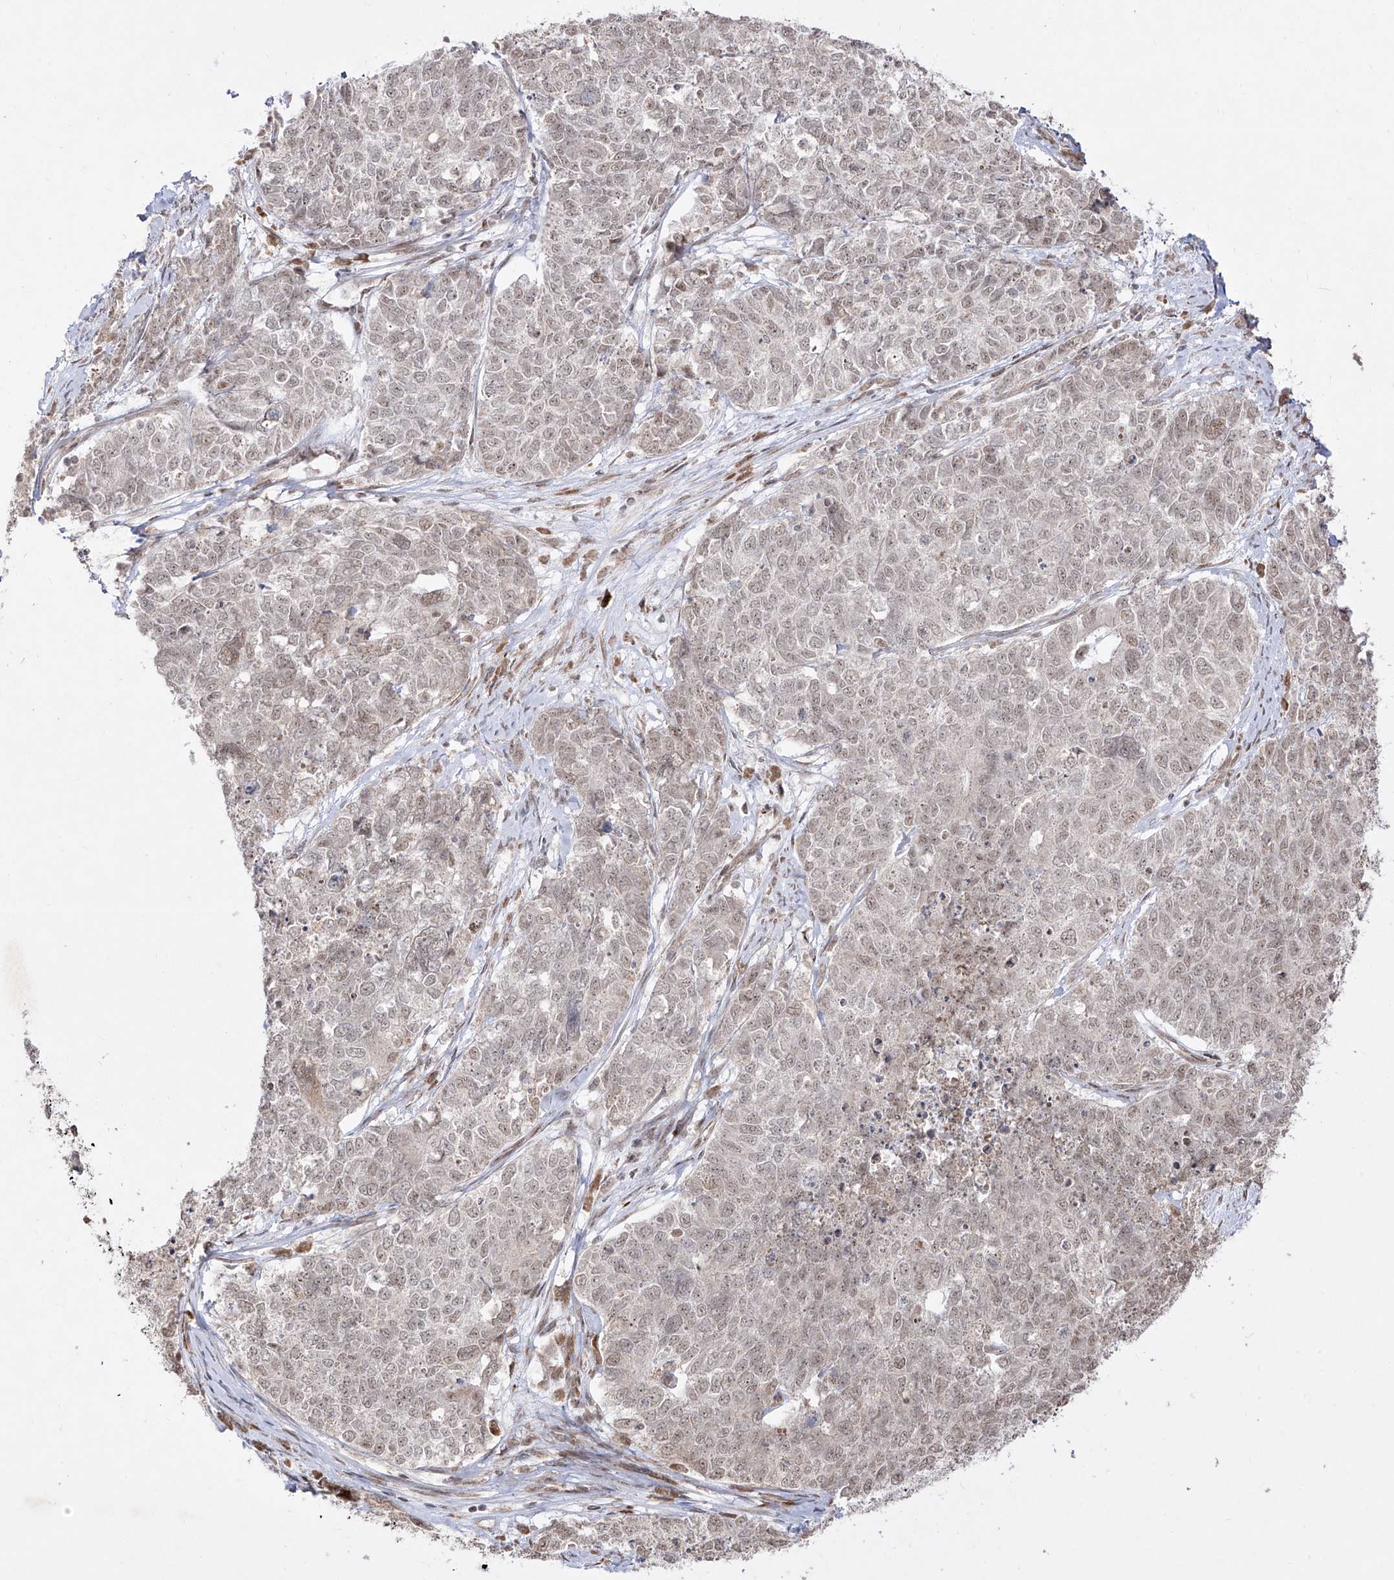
{"staining": {"intensity": "weak", "quantity": ">75%", "location": "nuclear"}, "tissue": "cervical cancer", "cell_type": "Tumor cells", "image_type": "cancer", "snomed": [{"axis": "morphology", "description": "Squamous cell carcinoma, NOS"}, {"axis": "topography", "description": "Cervix"}], "caption": "Protein expression analysis of cervical cancer (squamous cell carcinoma) shows weak nuclear staining in approximately >75% of tumor cells. (DAB IHC with brightfield microscopy, high magnification).", "gene": "SNRNP27", "patient": {"sex": "female", "age": 63}}